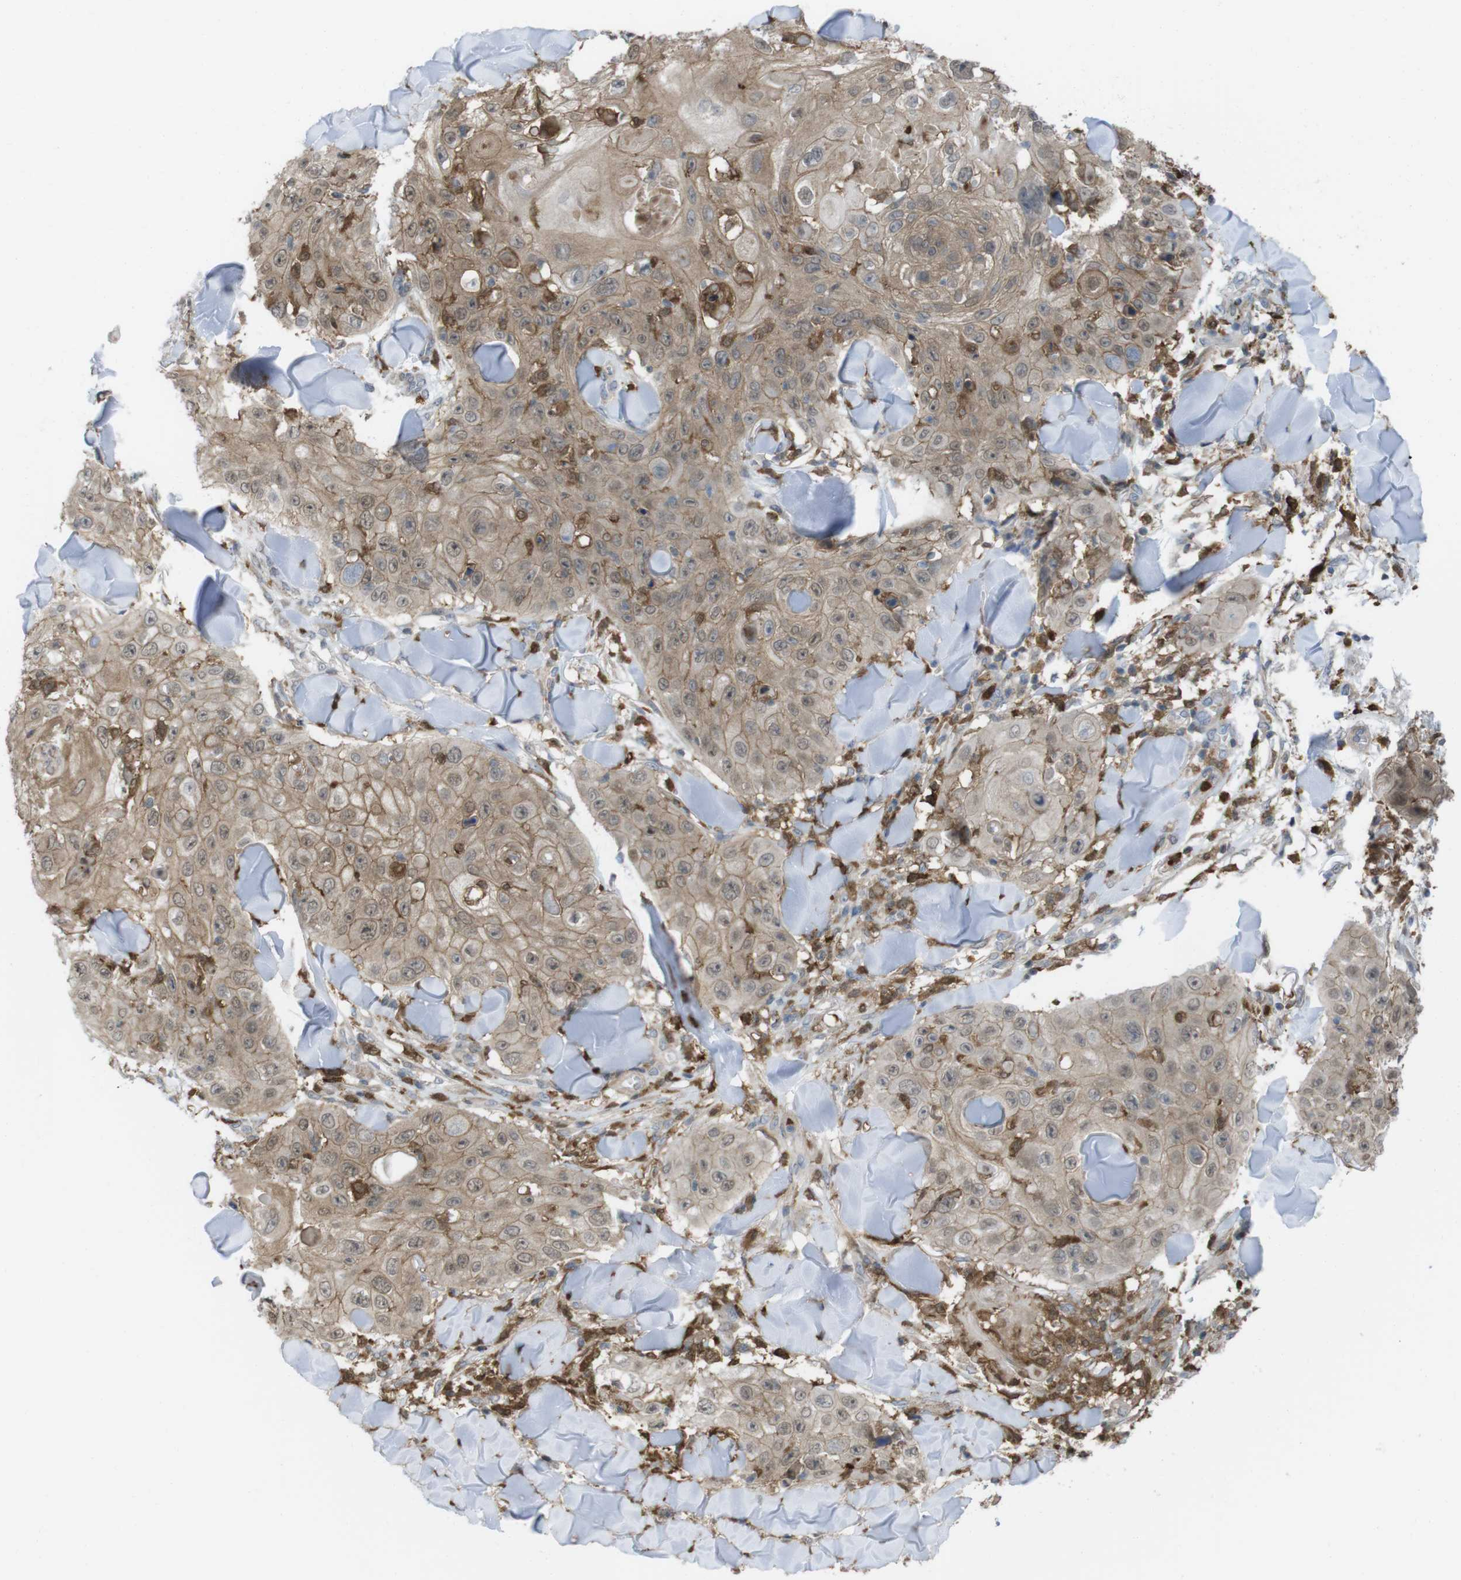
{"staining": {"intensity": "weak", "quantity": "25%-75%", "location": "cytoplasmic/membranous"}, "tissue": "skin cancer", "cell_type": "Tumor cells", "image_type": "cancer", "snomed": [{"axis": "morphology", "description": "Squamous cell carcinoma, NOS"}, {"axis": "topography", "description": "Skin"}], "caption": "Protein analysis of skin cancer tissue shows weak cytoplasmic/membranous expression in approximately 25%-75% of tumor cells.", "gene": "PRKCD", "patient": {"sex": "male", "age": 86}}